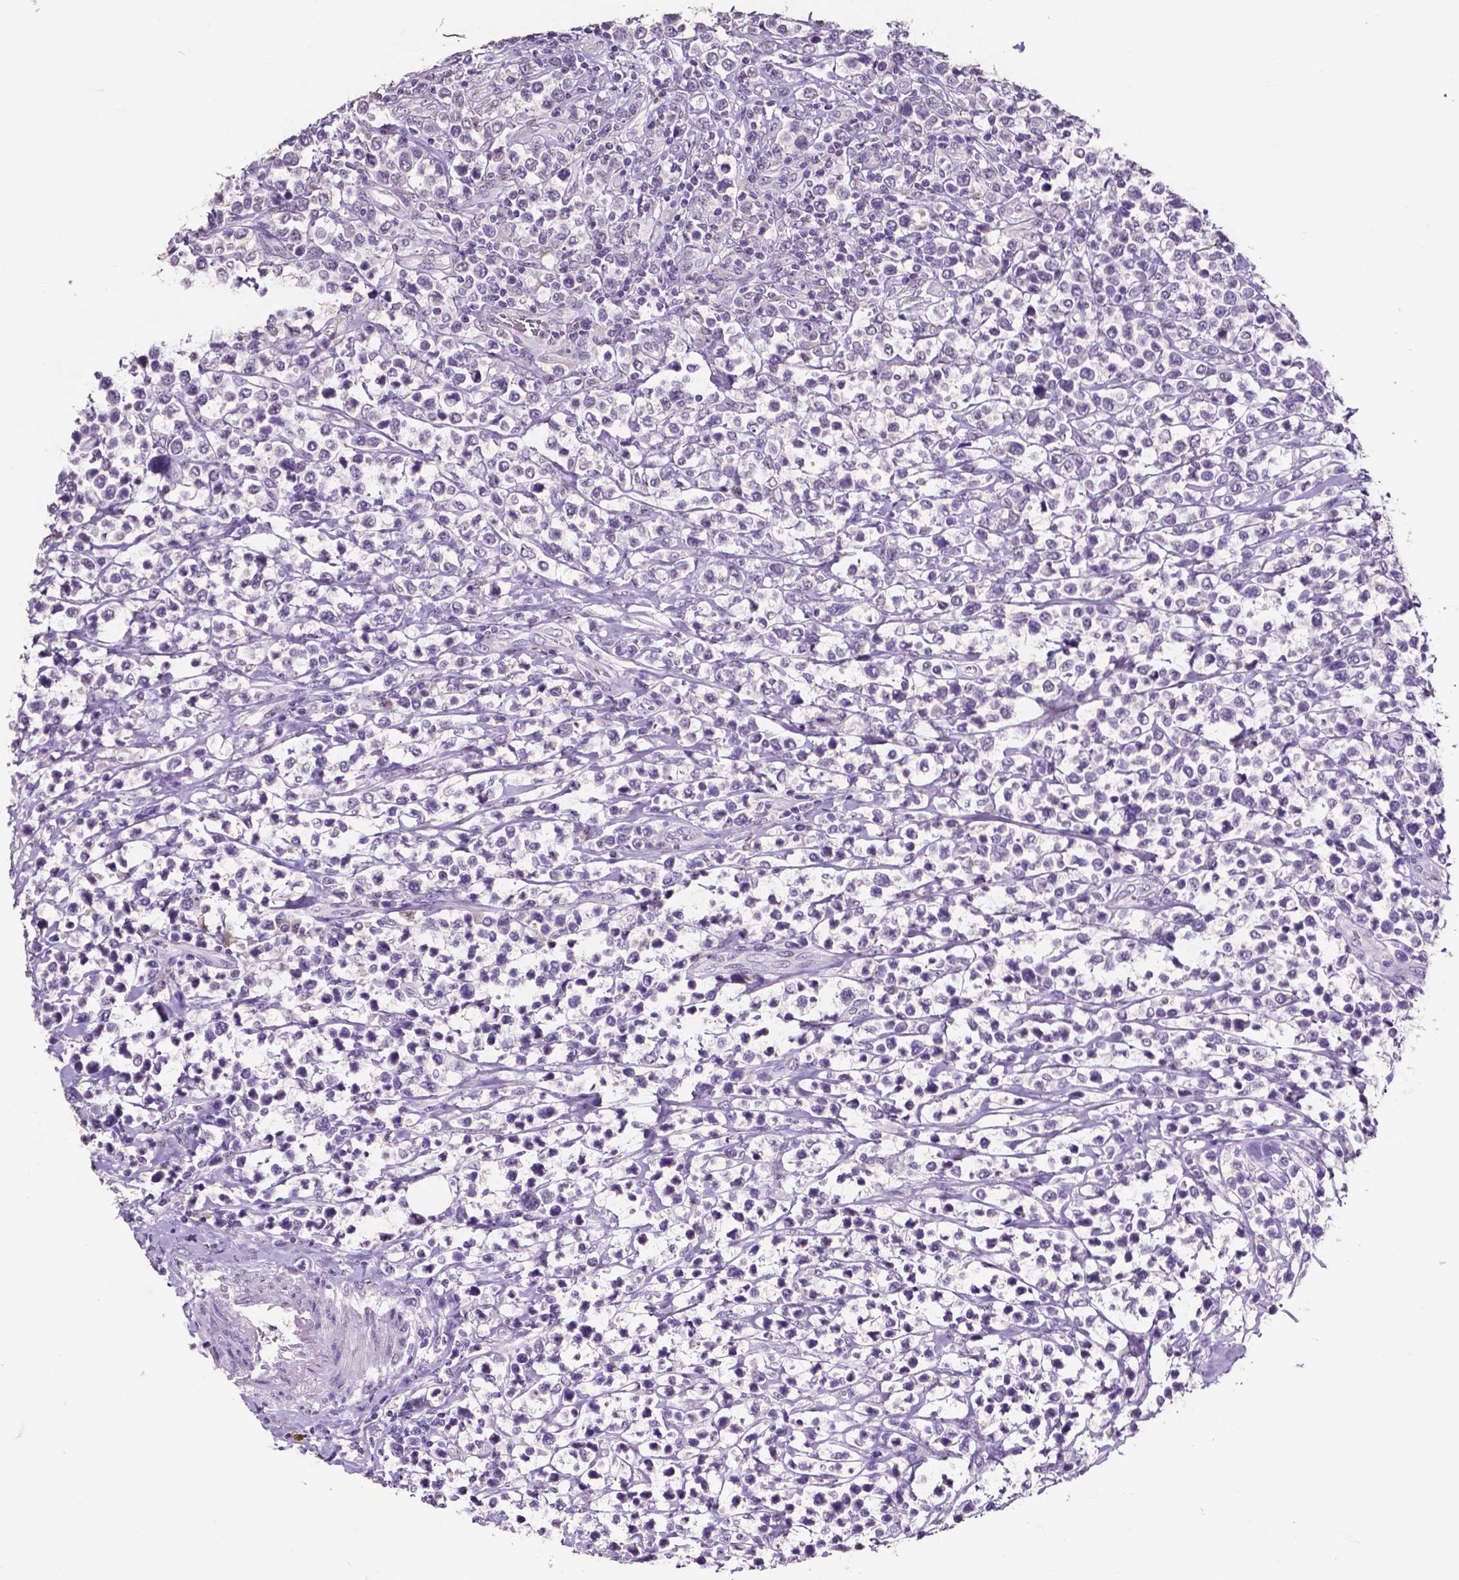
{"staining": {"intensity": "negative", "quantity": "none", "location": "none"}, "tissue": "lymphoma", "cell_type": "Tumor cells", "image_type": "cancer", "snomed": [{"axis": "morphology", "description": "Malignant lymphoma, non-Hodgkin's type, High grade"}, {"axis": "topography", "description": "Soft tissue"}], "caption": "Photomicrograph shows no protein expression in tumor cells of lymphoma tissue.", "gene": "PSAT1", "patient": {"sex": "female", "age": 56}}